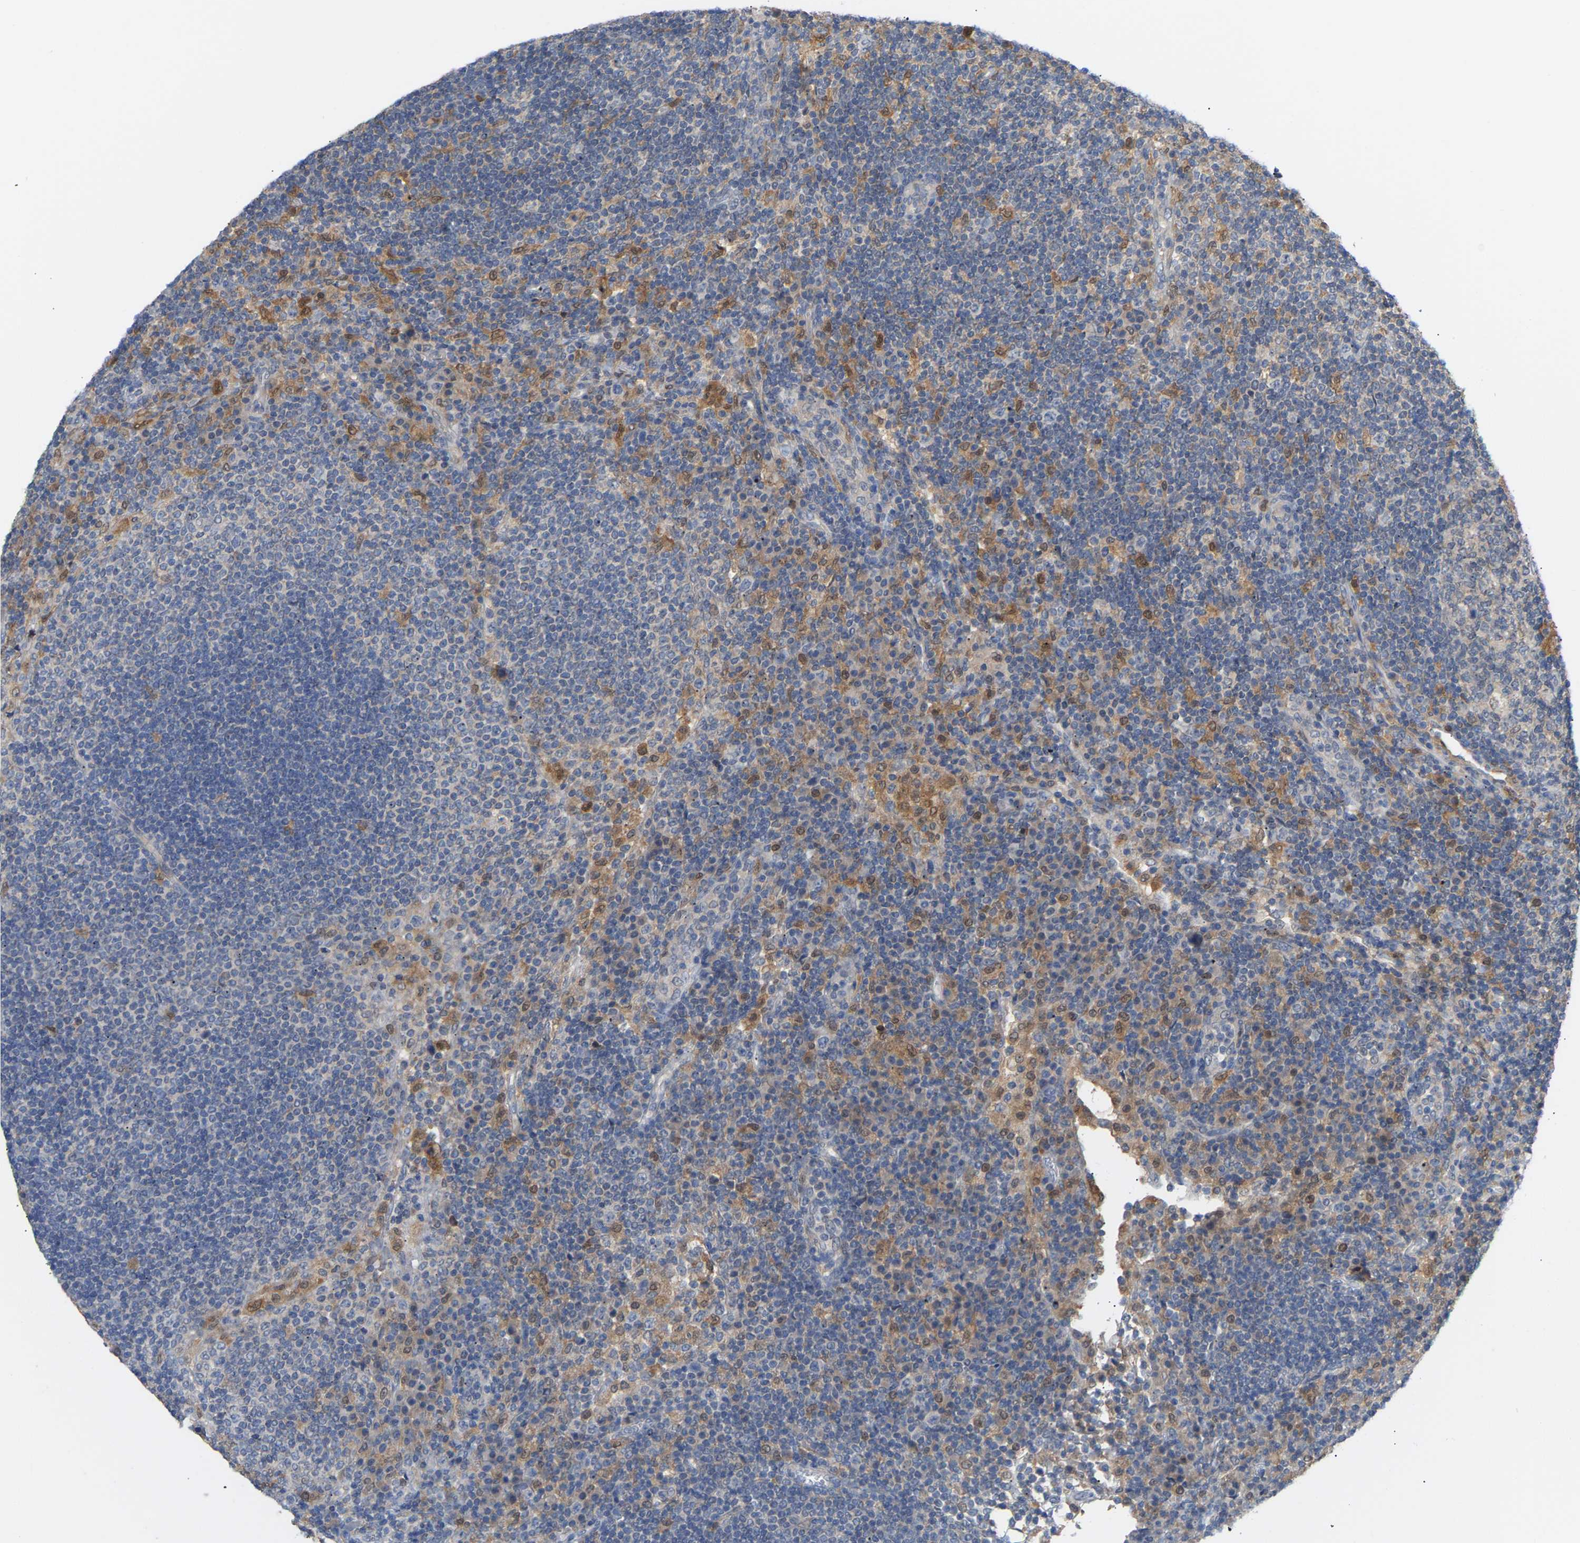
{"staining": {"intensity": "negative", "quantity": "none", "location": "none"}, "tissue": "lymph node", "cell_type": "Germinal center cells", "image_type": "normal", "snomed": [{"axis": "morphology", "description": "Normal tissue, NOS"}, {"axis": "topography", "description": "Lymph node"}], "caption": "Lymph node stained for a protein using immunohistochemistry (IHC) reveals no positivity germinal center cells.", "gene": "TPMT", "patient": {"sex": "female", "age": 53}}